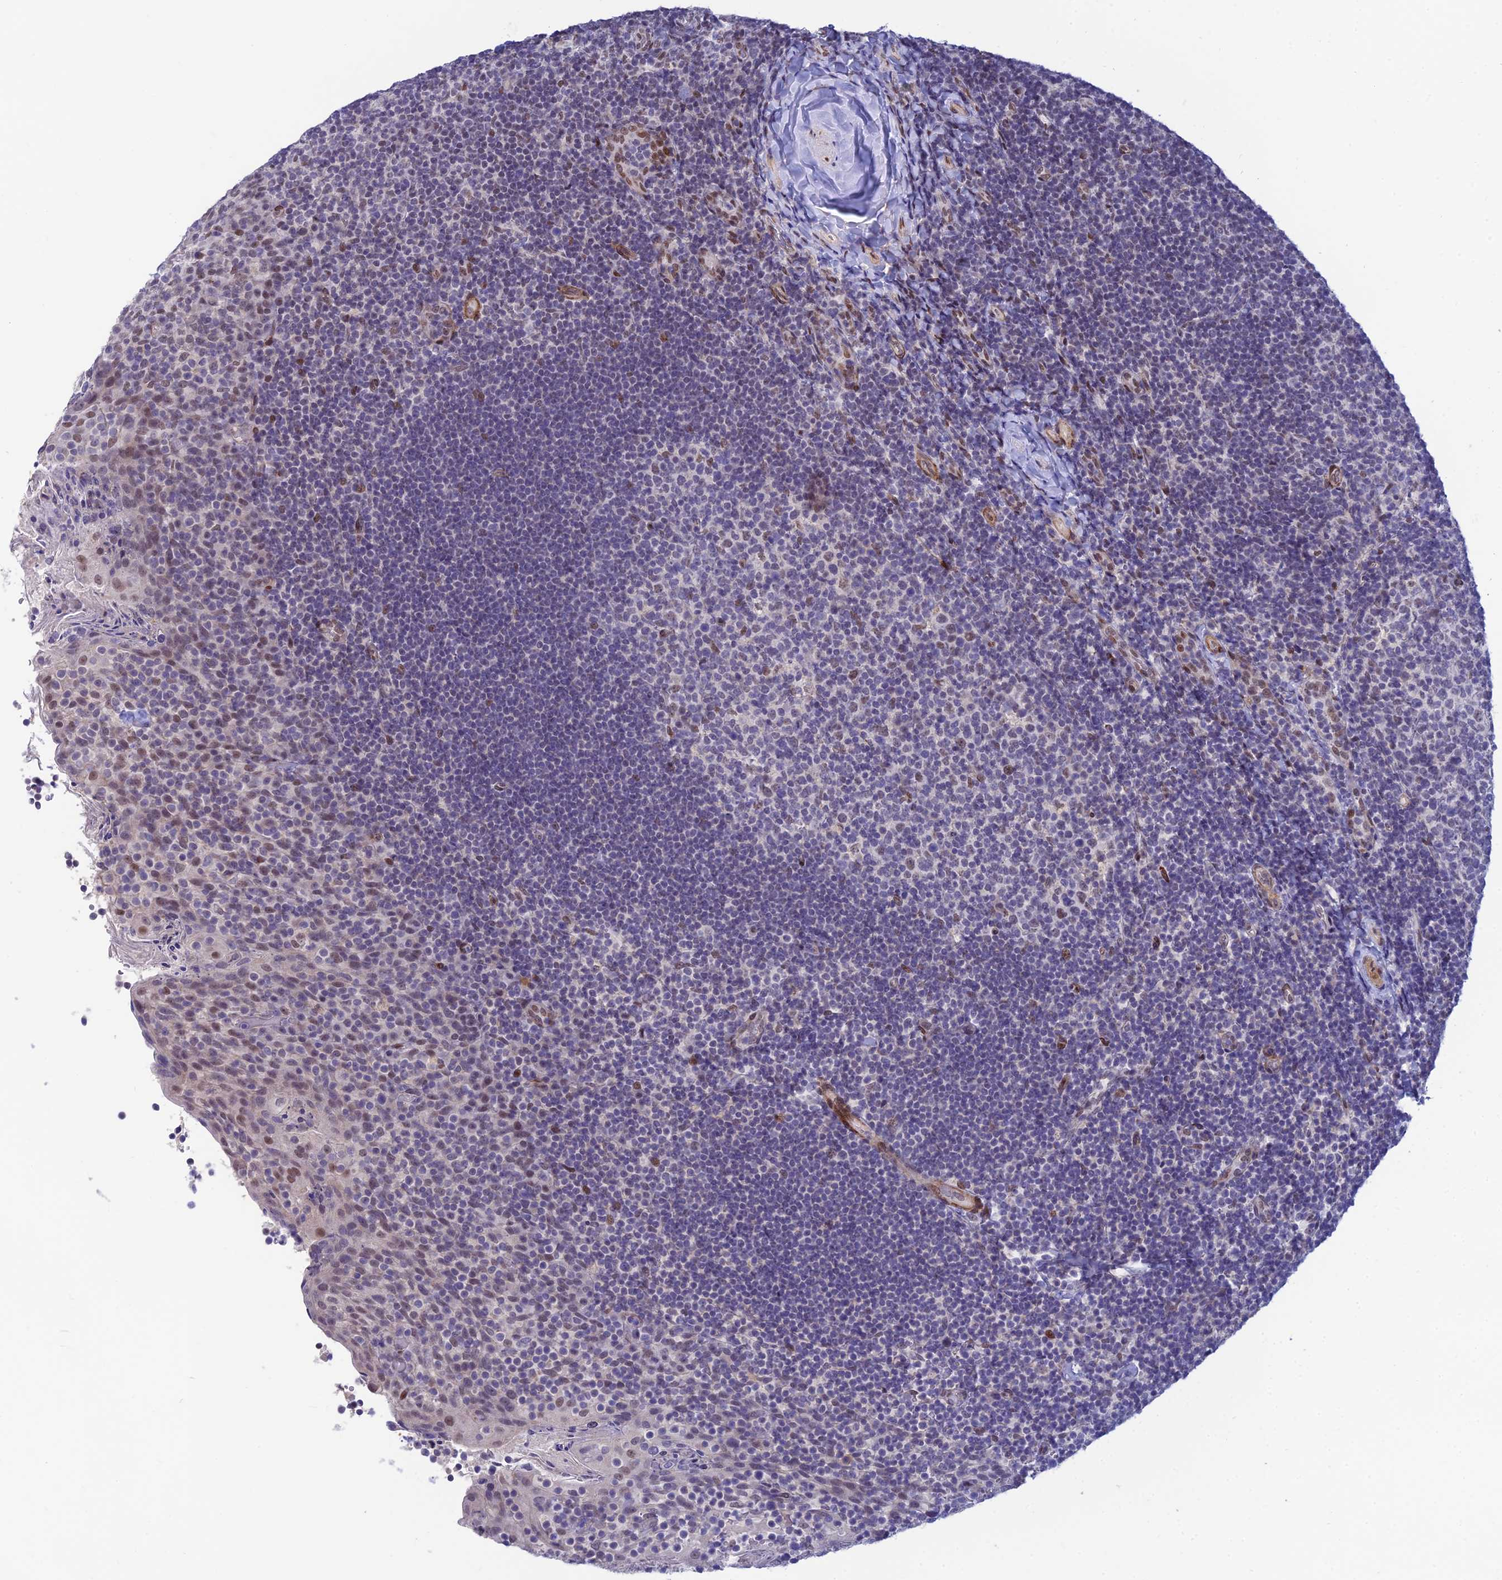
{"staining": {"intensity": "moderate", "quantity": "<25%", "location": "nuclear"}, "tissue": "tonsil", "cell_type": "Germinal center cells", "image_type": "normal", "snomed": [{"axis": "morphology", "description": "Normal tissue, NOS"}, {"axis": "topography", "description": "Tonsil"}], "caption": "Germinal center cells reveal low levels of moderate nuclear positivity in about <25% of cells in unremarkable human tonsil. (DAB (3,3'-diaminobenzidine) IHC with brightfield microscopy, high magnification).", "gene": "CLK4", "patient": {"sex": "female", "age": 10}}